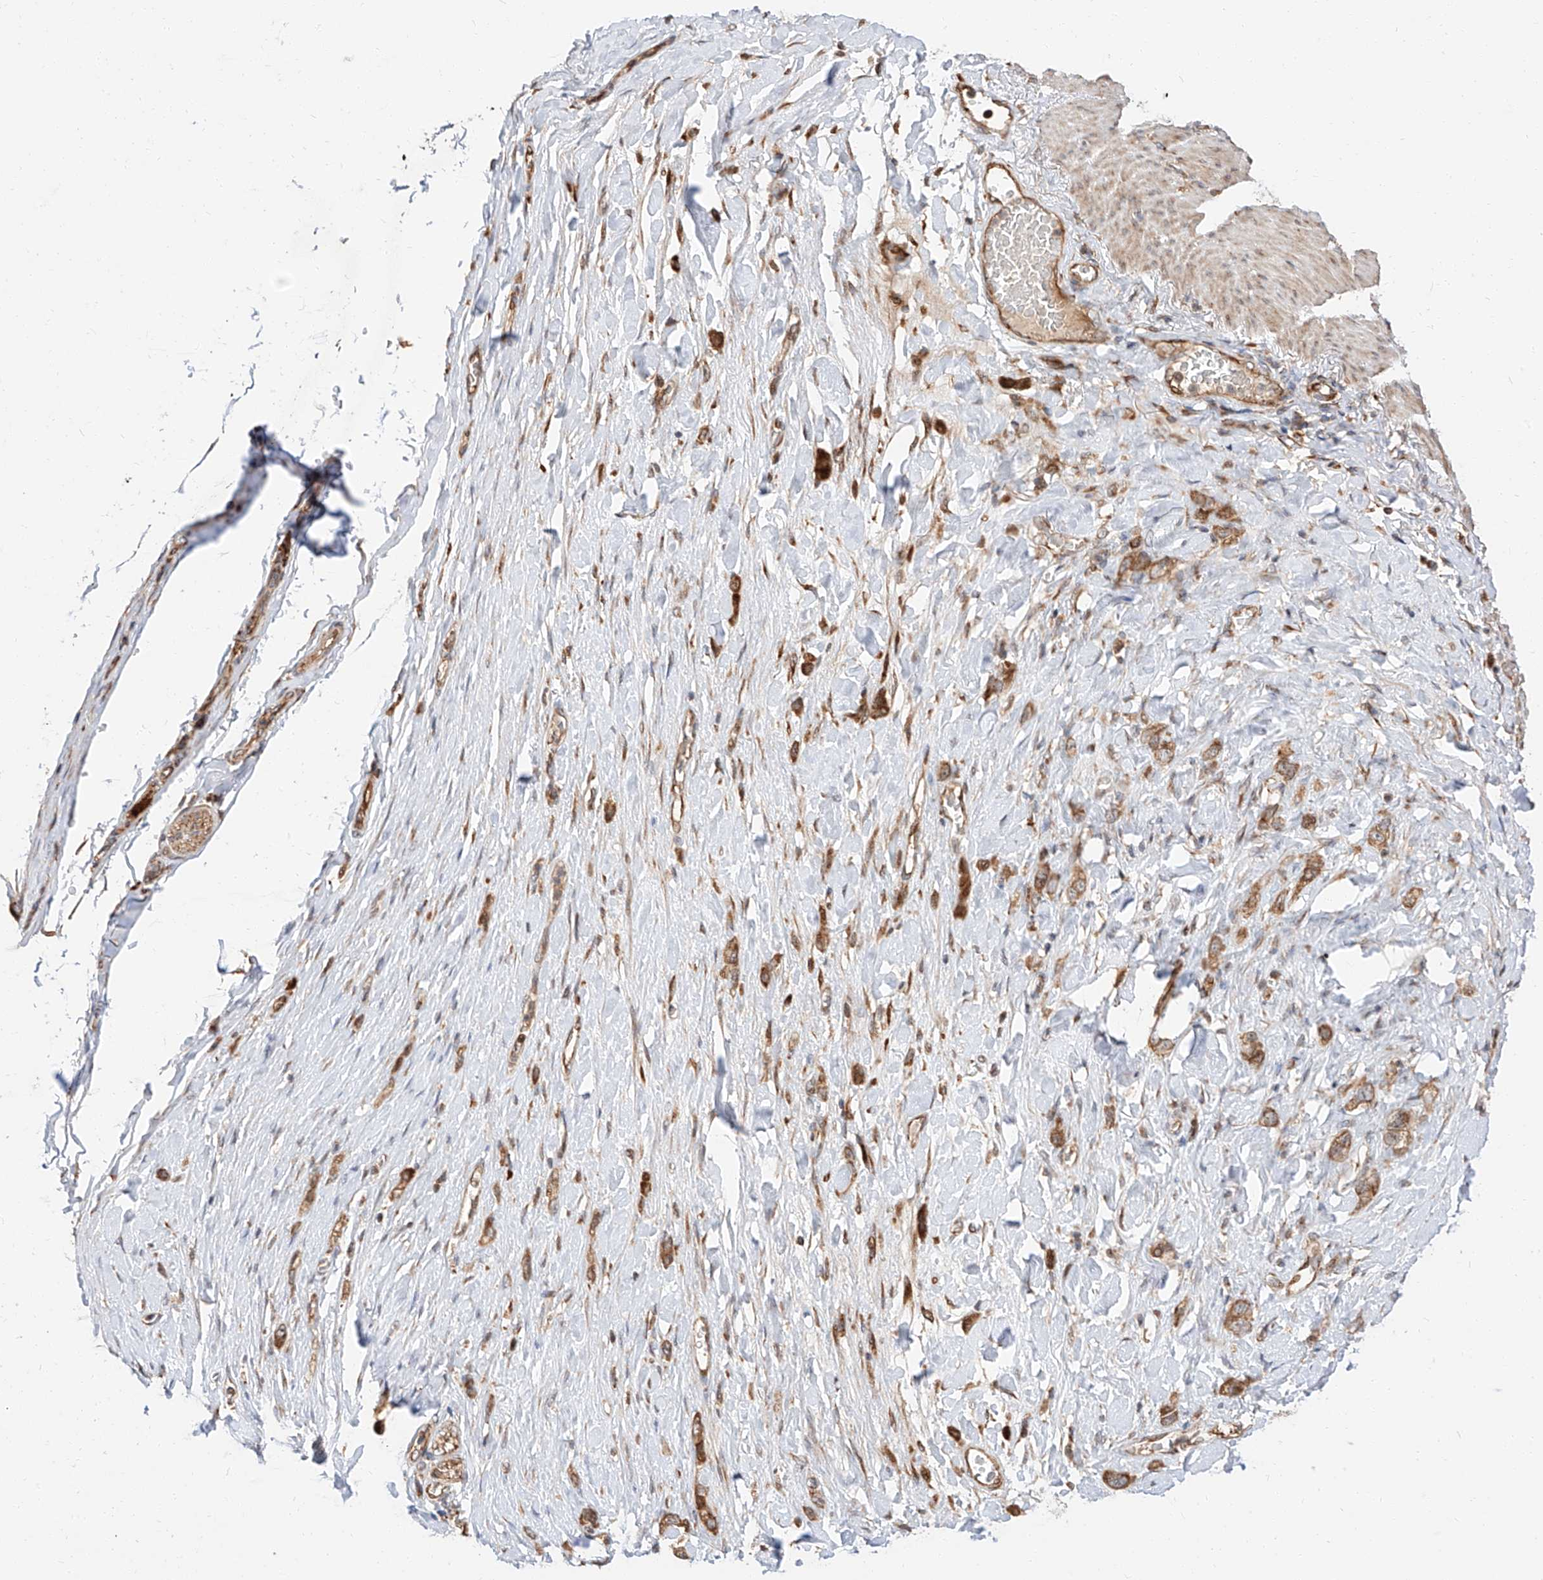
{"staining": {"intensity": "moderate", "quantity": ">75%", "location": "cytoplasmic/membranous"}, "tissue": "stomach cancer", "cell_type": "Tumor cells", "image_type": "cancer", "snomed": [{"axis": "morphology", "description": "Adenocarcinoma, NOS"}, {"axis": "topography", "description": "Stomach"}], "caption": "A photomicrograph of human stomach adenocarcinoma stained for a protein reveals moderate cytoplasmic/membranous brown staining in tumor cells.", "gene": "DIRAS3", "patient": {"sex": "female", "age": 65}}